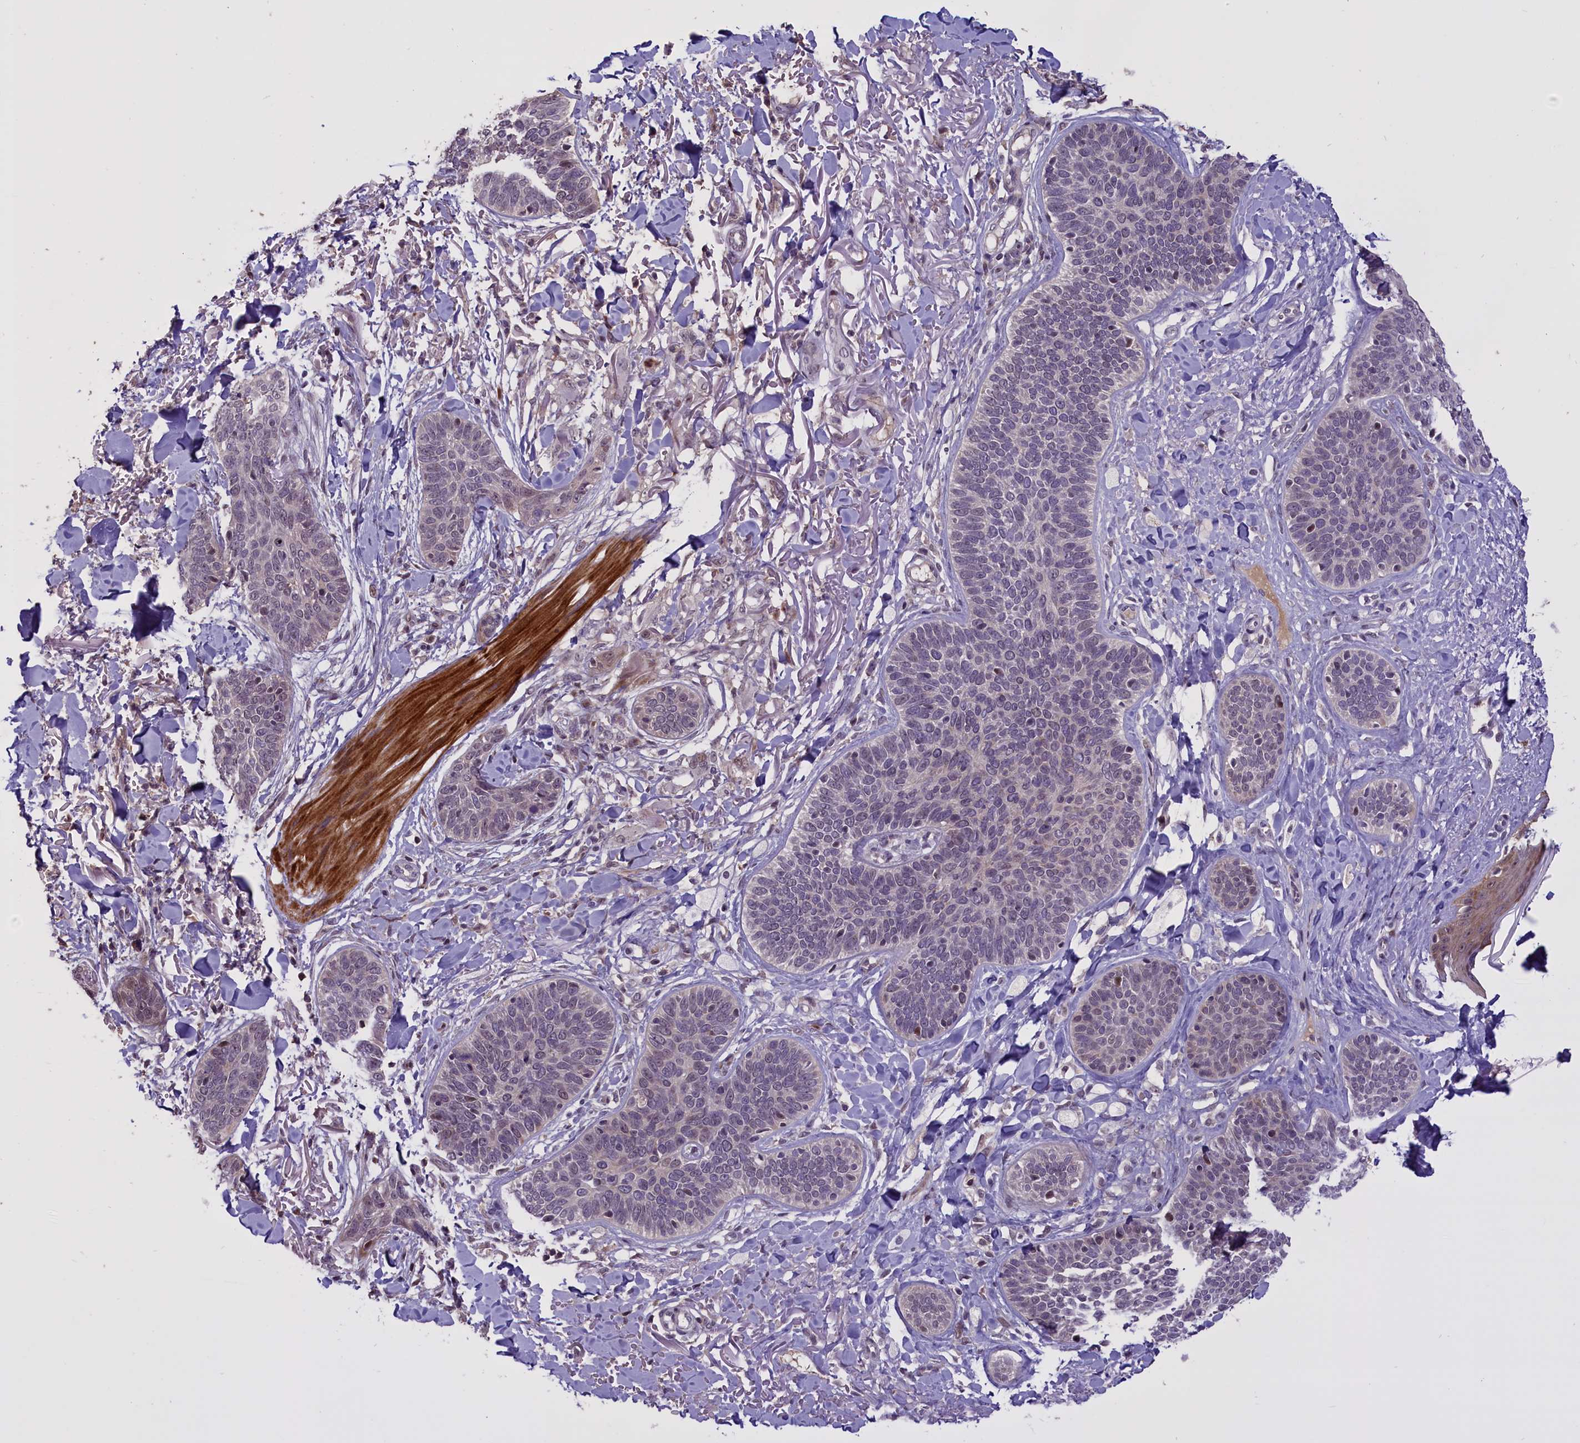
{"staining": {"intensity": "negative", "quantity": "none", "location": "none"}, "tissue": "skin cancer", "cell_type": "Tumor cells", "image_type": "cancer", "snomed": [{"axis": "morphology", "description": "Basal cell carcinoma"}, {"axis": "topography", "description": "Skin"}], "caption": "Immunohistochemistry of skin cancer shows no staining in tumor cells. (Brightfield microscopy of DAB IHC at high magnification).", "gene": "ENHO", "patient": {"sex": "male", "age": 85}}